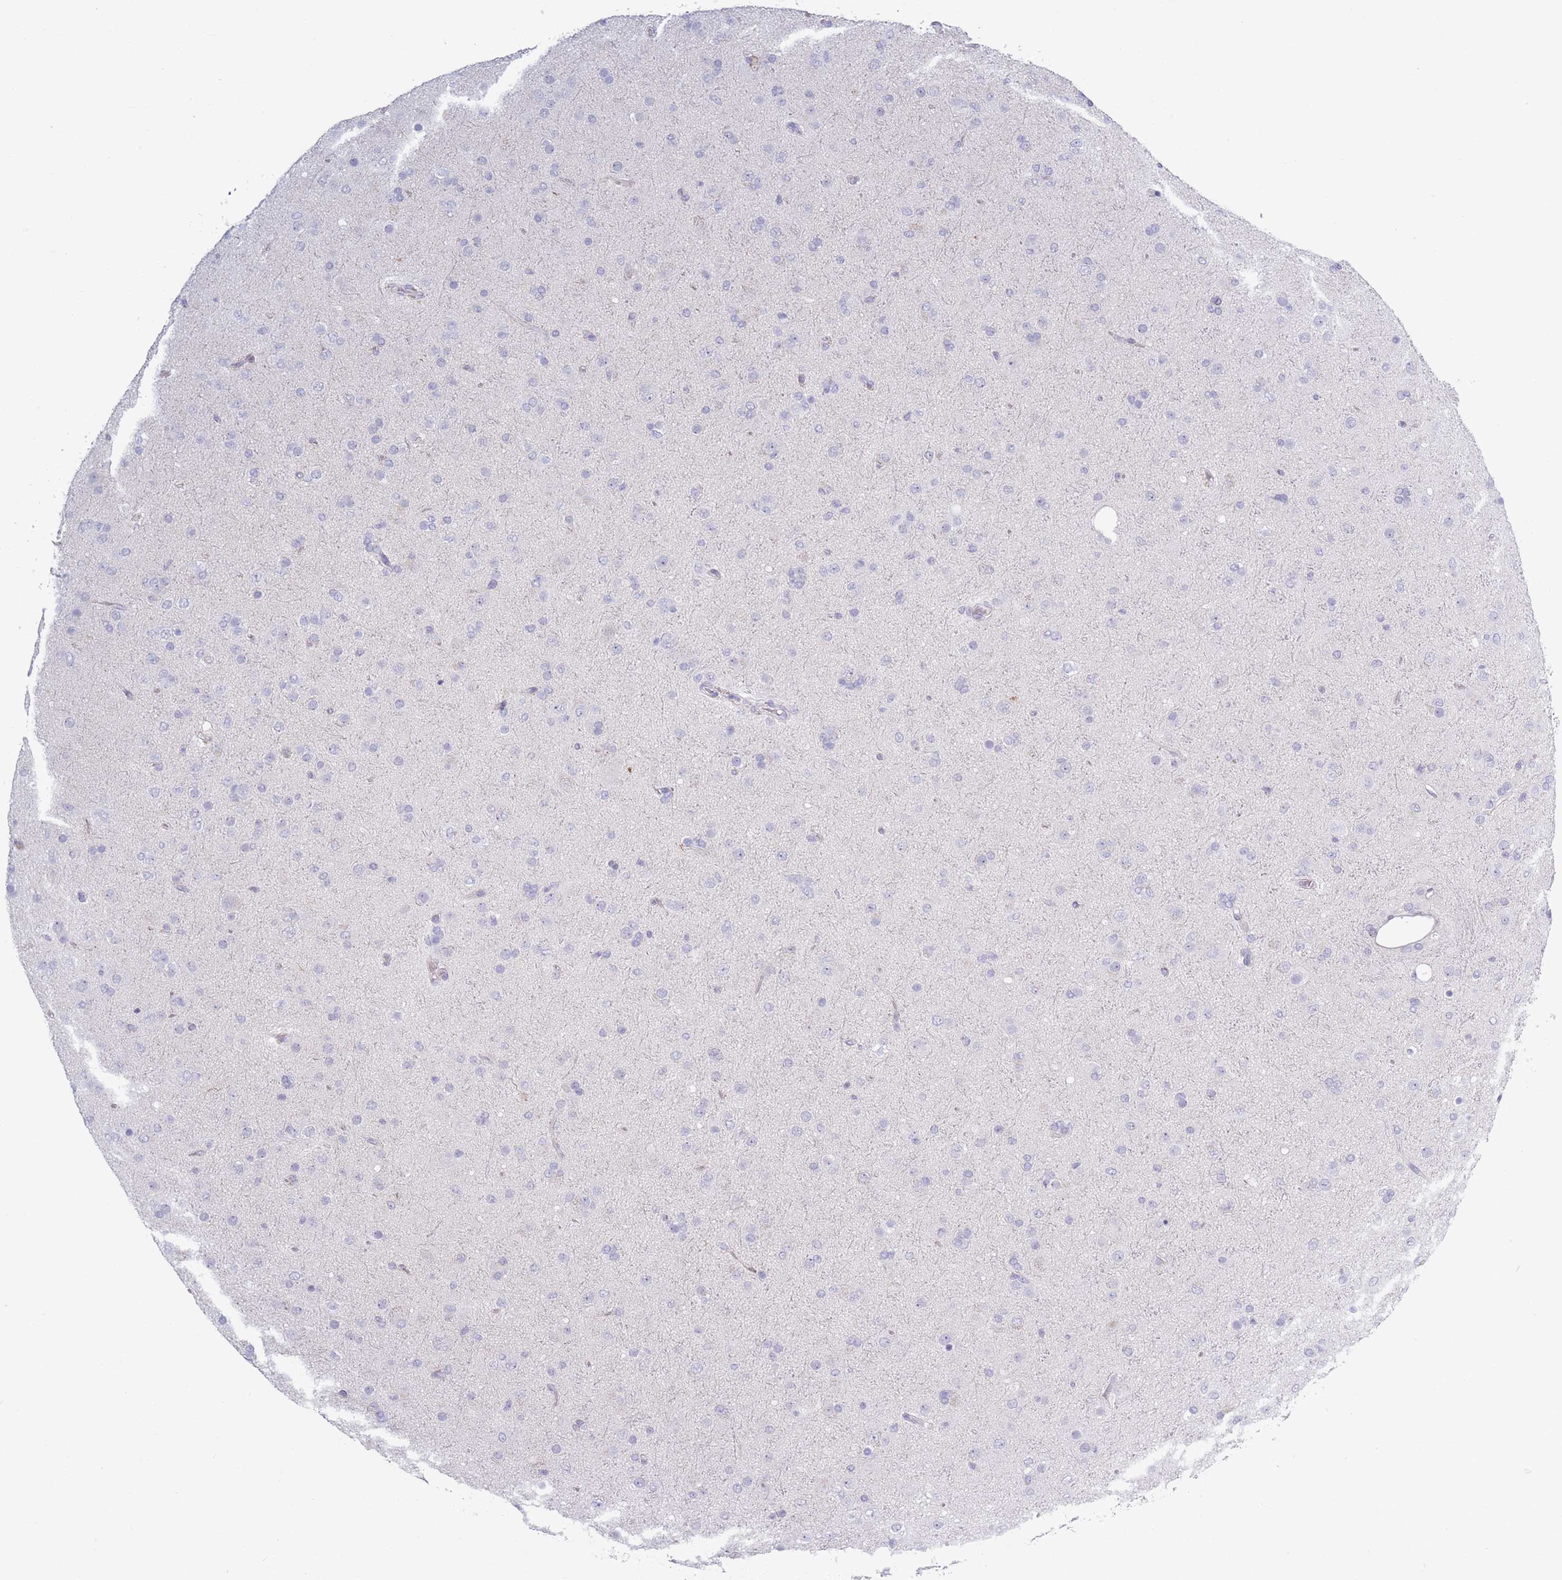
{"staining": {"intensity": "negative", "quantity": "none", "location": "none"}, "tissue": "glioma", "cell_type": "Tumor cells", "image_type": "cancer", "snomed": [{"axis": "morphology", "description": "Glioma, malignant, Low grade"}, {"axis": "topography", "description": "Brain"}], "caption": "Glioma was stained to show a protein in brown. There is no significant positivity in tumor cells.", "gene": "PLEKHG2", "patient": {"sex": "male", "age": 65}}